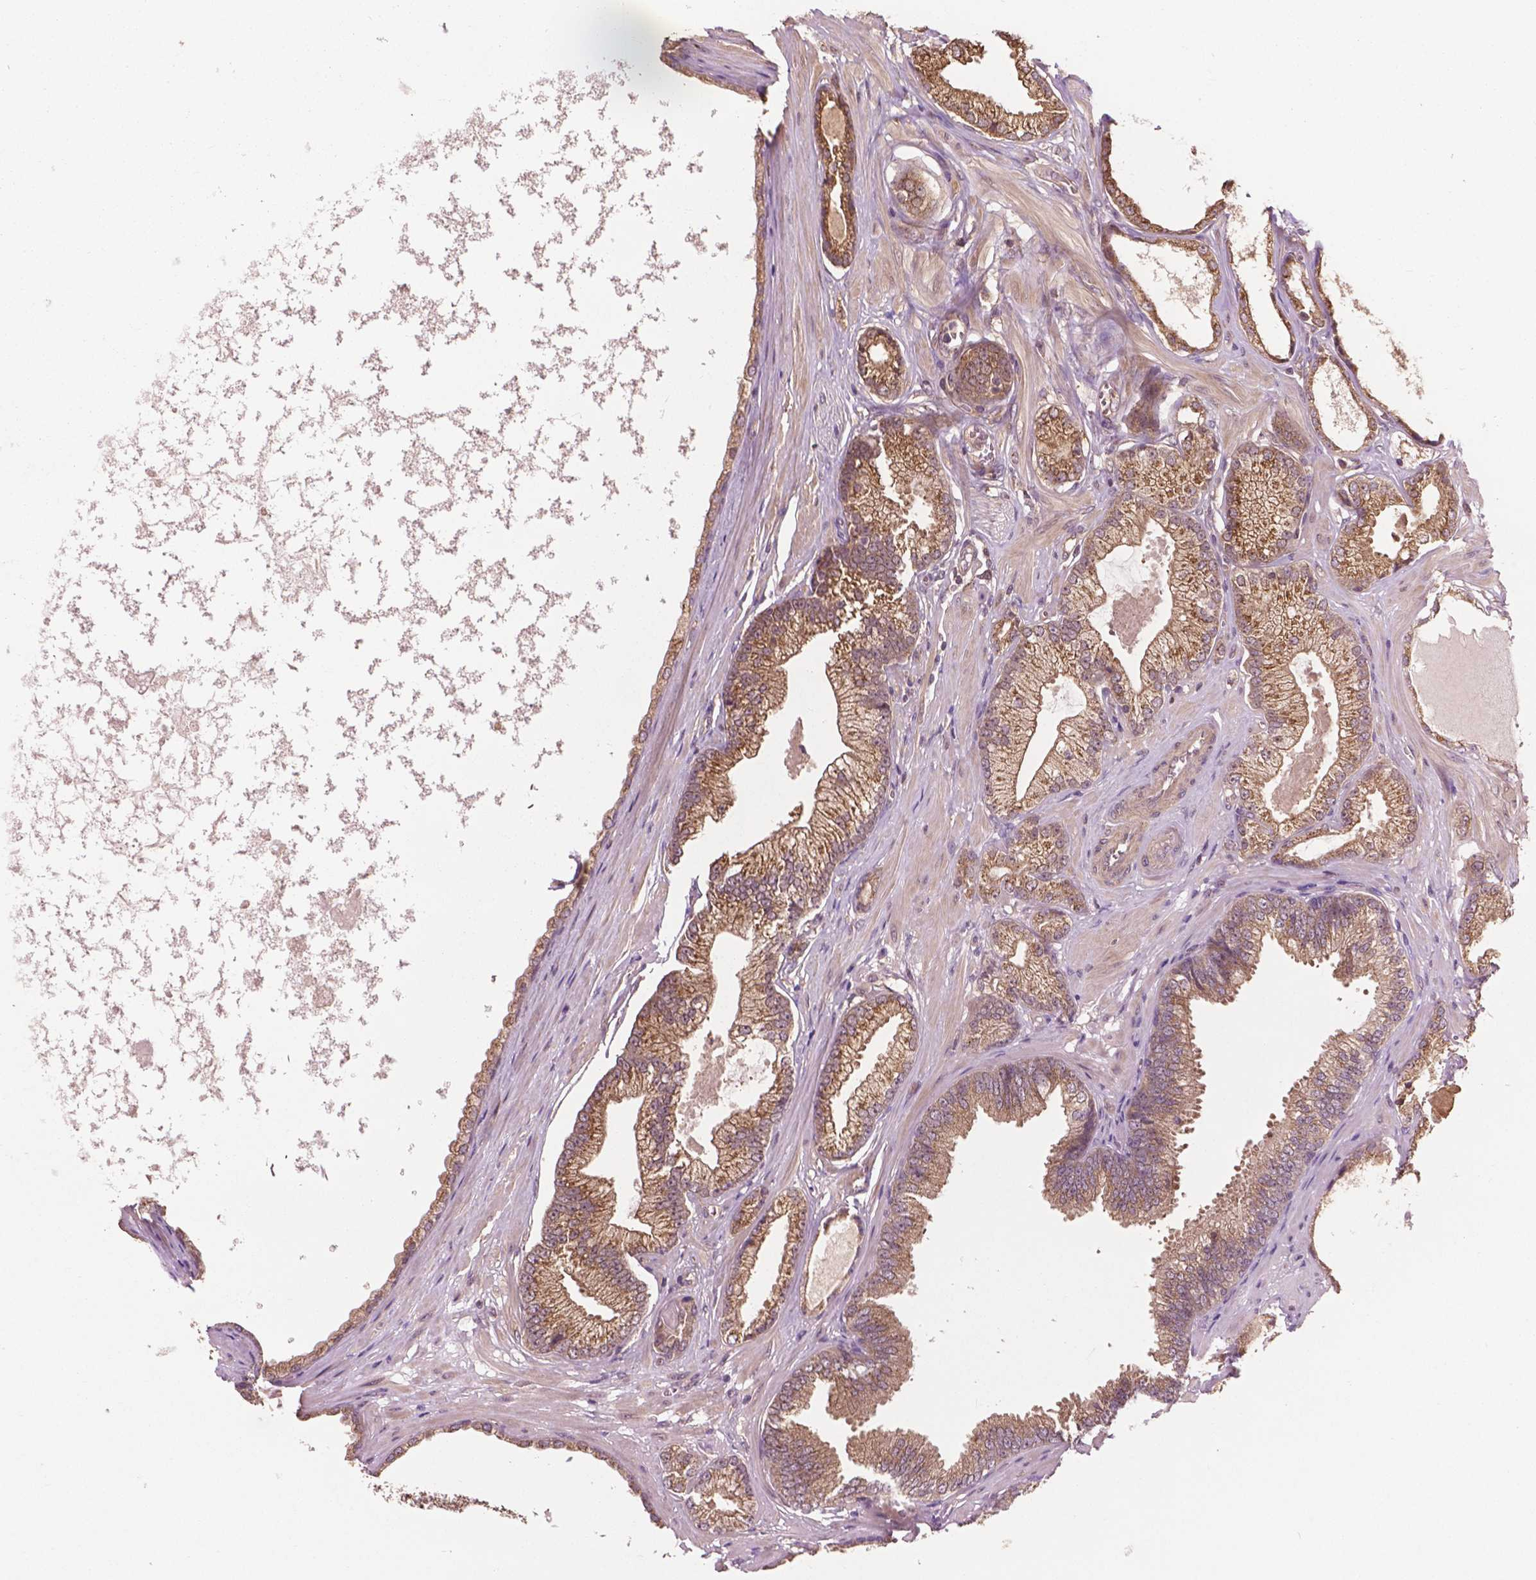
{"staining": {"intensity": "moderate", "quantity": "25%-75%", "location": "cytoplasmic/membranous"}, "tissue": "prostate cancer", "cell_type": "Tumor cells", "image_type": "cancer", "snomed": [{"axis": "morphology", "description": "Adenocarcinoma, Low grade"}, {"axis": "topography", "description": "Prostate"}], "caption": "DAB (3,3'-diaminobenzidine) immunohistochemical staining of human prostate cancer reveals moderate cytoplasmic/membranous protein staining in about 25%-75% of tumor cells.", "gene": "PPP1CB", "patient": {"sex": "male", "age": 64}}